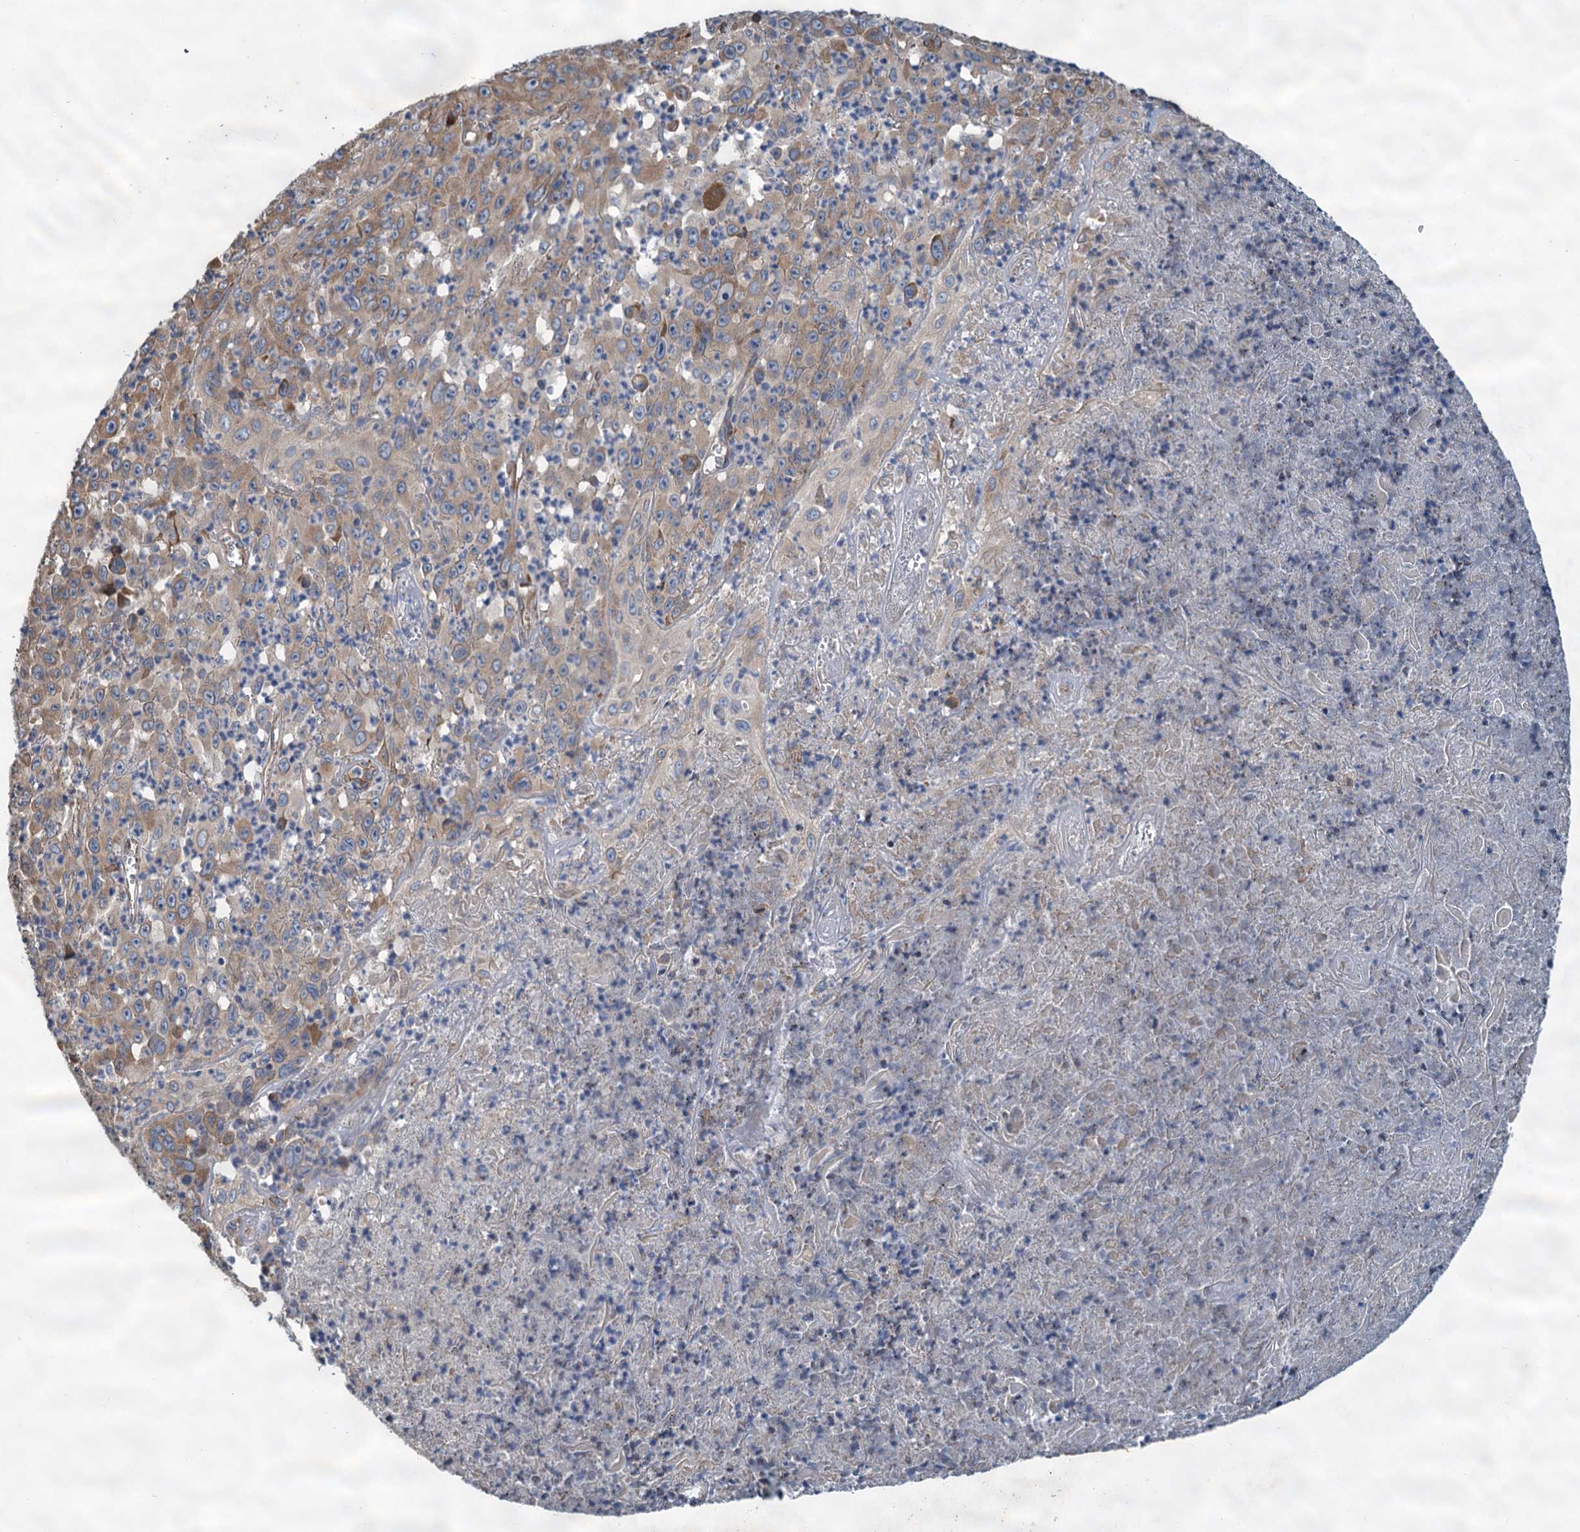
{"staining": {"intensity": "moderate", "quantity": ">75%", "location": "cytoplasmic/membranous"}, "tissue": "melanoma", "cell_type": "Tumor cells", "image_type": "cancer", "snomed": [{"axis": "morphology", "description": "Malignant melanoma, Metastatic site"}, {"axis": "topography", "description": "Brain"}], "caption": "Tumor cells show moderate cytoplasmic/membranous expression in approximately >75% of cells in melanoma. (Stains: DAB in brown, nuclei in blue, Microscopy: brightfield microscopy at high magnification).", "gene": "LINS1", "patient": {"sex": "female", "age": 53}}